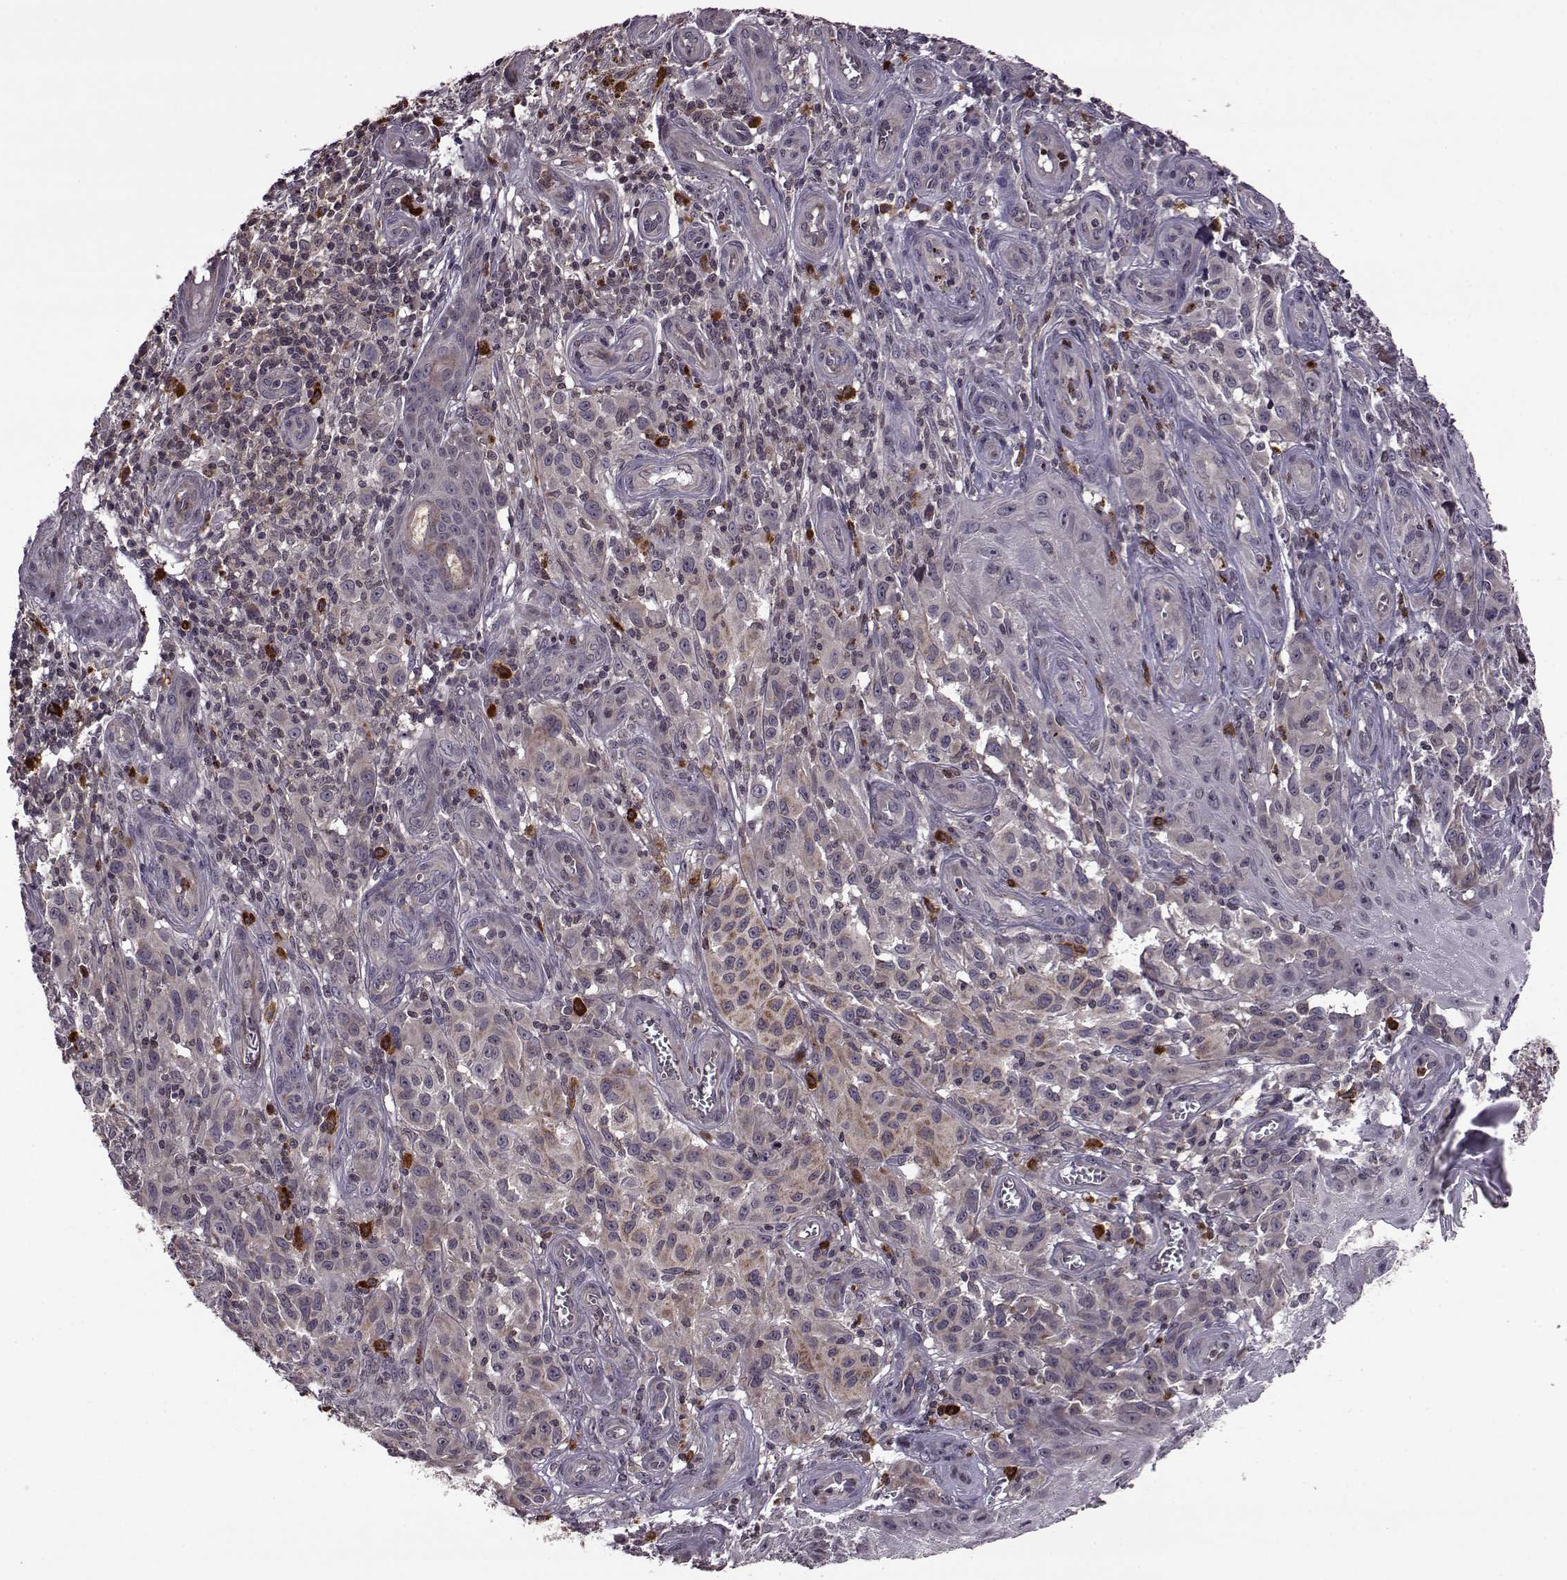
{"staining": {"intensity": "weak", "quantity": "25%-75%", "location": "cytoplasmic/membranous"}, "tissue": "melanoma", "cell_type": "Tumor cells", "image_type": "cancer", "snomed": [{"axis": "morphology", "description": "Malignant melanoma, NOS"}, {"axis": "topography", "description": "Skin"}], "caption": "Immunohistochemistry of human malignant melanoma exhibits low levels of weak cytoplasmic/membranous positivity in approximately 25%-75% of tumor cells. Nuclei are stained in blue.", "gene": "TRMU", "patient": {"sex": "female", "age": 53}}